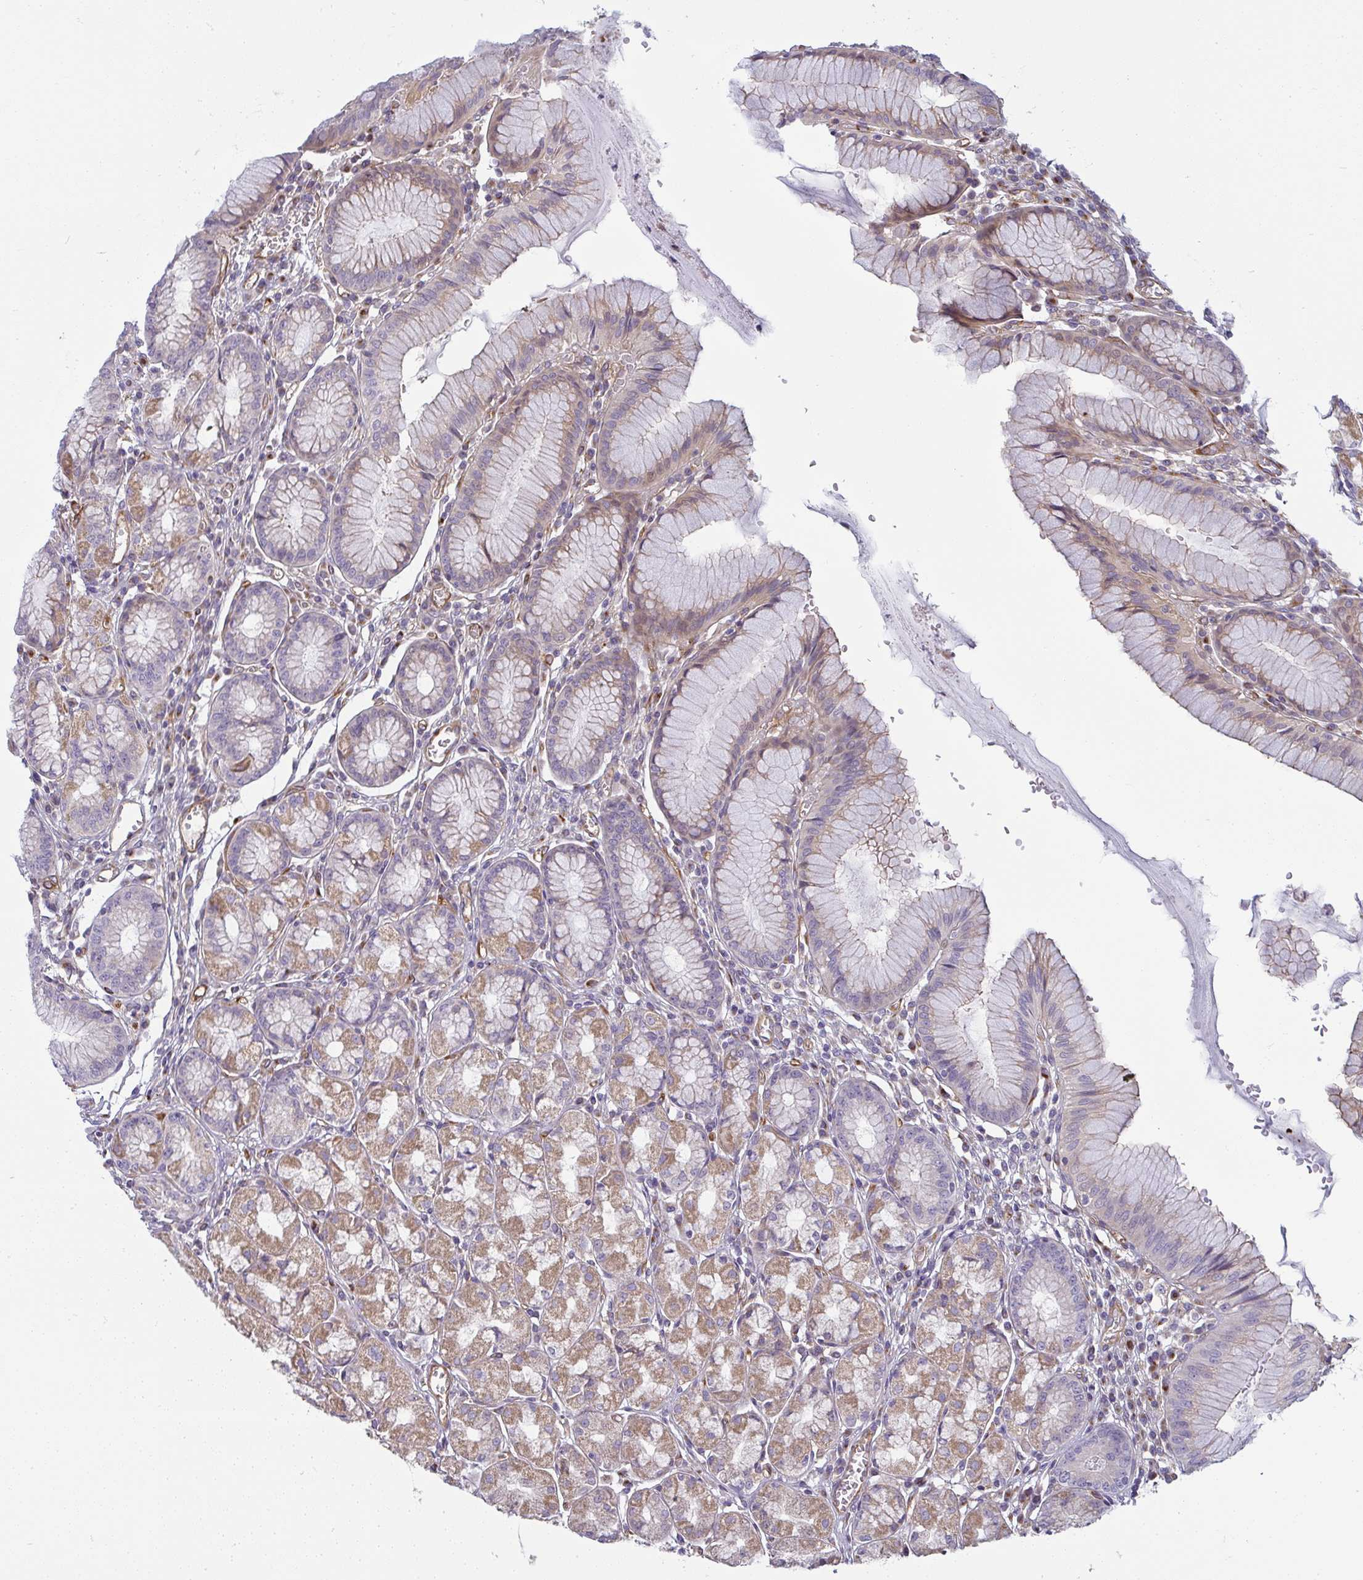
{"staining": {"intensity": "weak", "quantity": "25%-75%", "location": "cytoplasmic/membranous"}, "tissue": "stomach", "cell_type": "Glandular cells", "image_type": "normal", "snomed": [{"axis": "morphology", "description": "Normal tissue, NOS"}, {"axis": "topography", "description": "Stomach"}], "caption": "Weak cytoplasmic/membranous protein expression is seen in approximately 25%-75% of glandular cells in stomach.", "gene": "IFIT3", "patient": {"sex": "male", "age": 55}}